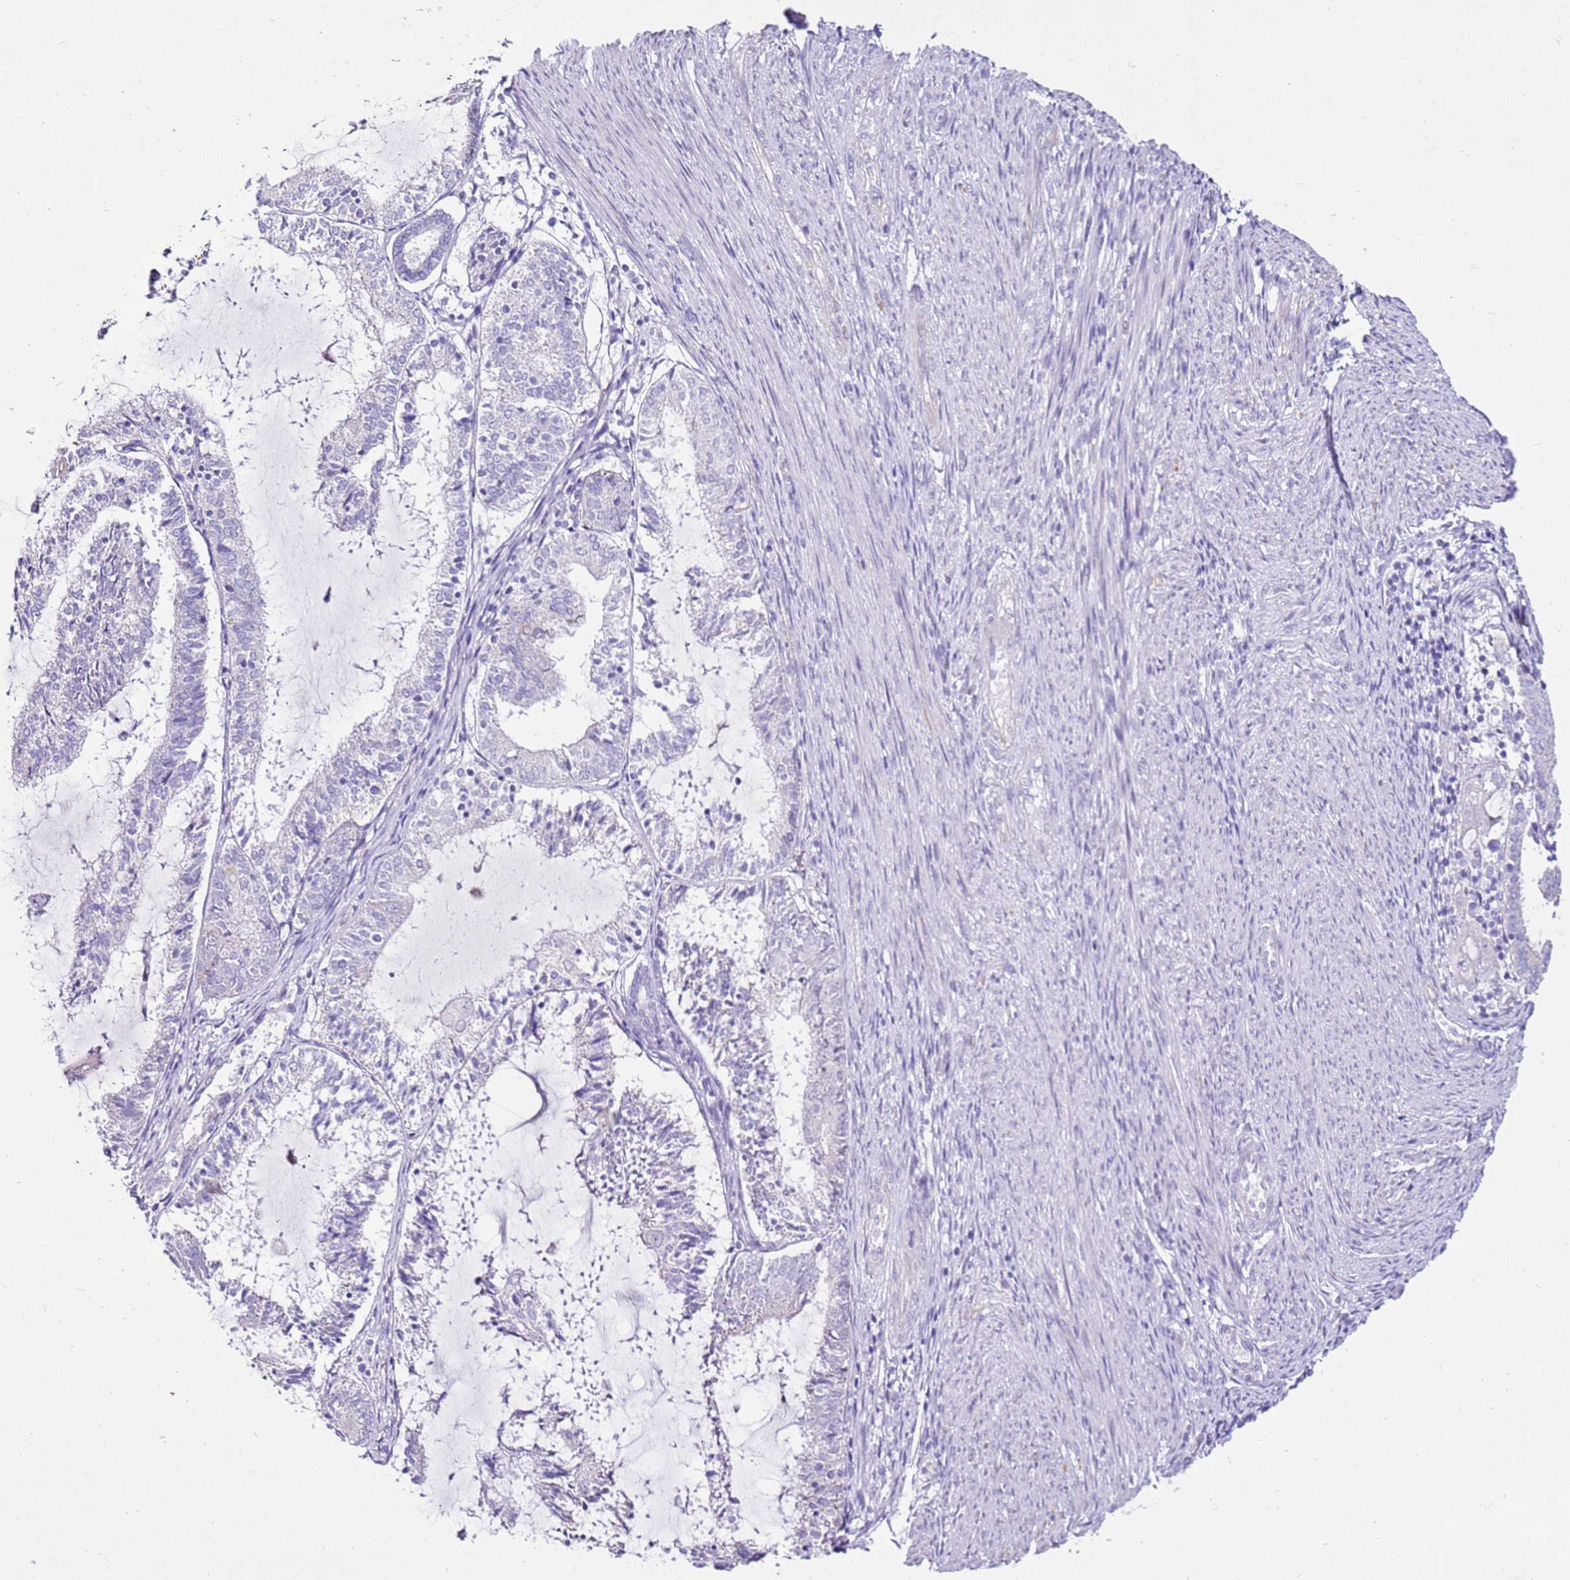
{"staining": {"intensity": "negative", "quantity": "none", "location": "none"}, "tissue": "endometrial cancer", "cell_type": "Tumor cells", "image_type": "cancer", "snomed": [{"axis": "morphology", "description": "Adenocarcinoma, NOS"}, {"axis": "topography", "description": "Endometrium"}], "caption": "DAB (3,3'-diaminobenzidine) immunohistochemical staining of human endometrial cancer (adenocarcinoma) reveals no significant staining in tumor cells.", "gene": "SLC38A5", "patient": {"sex": "female", "age": 81}}